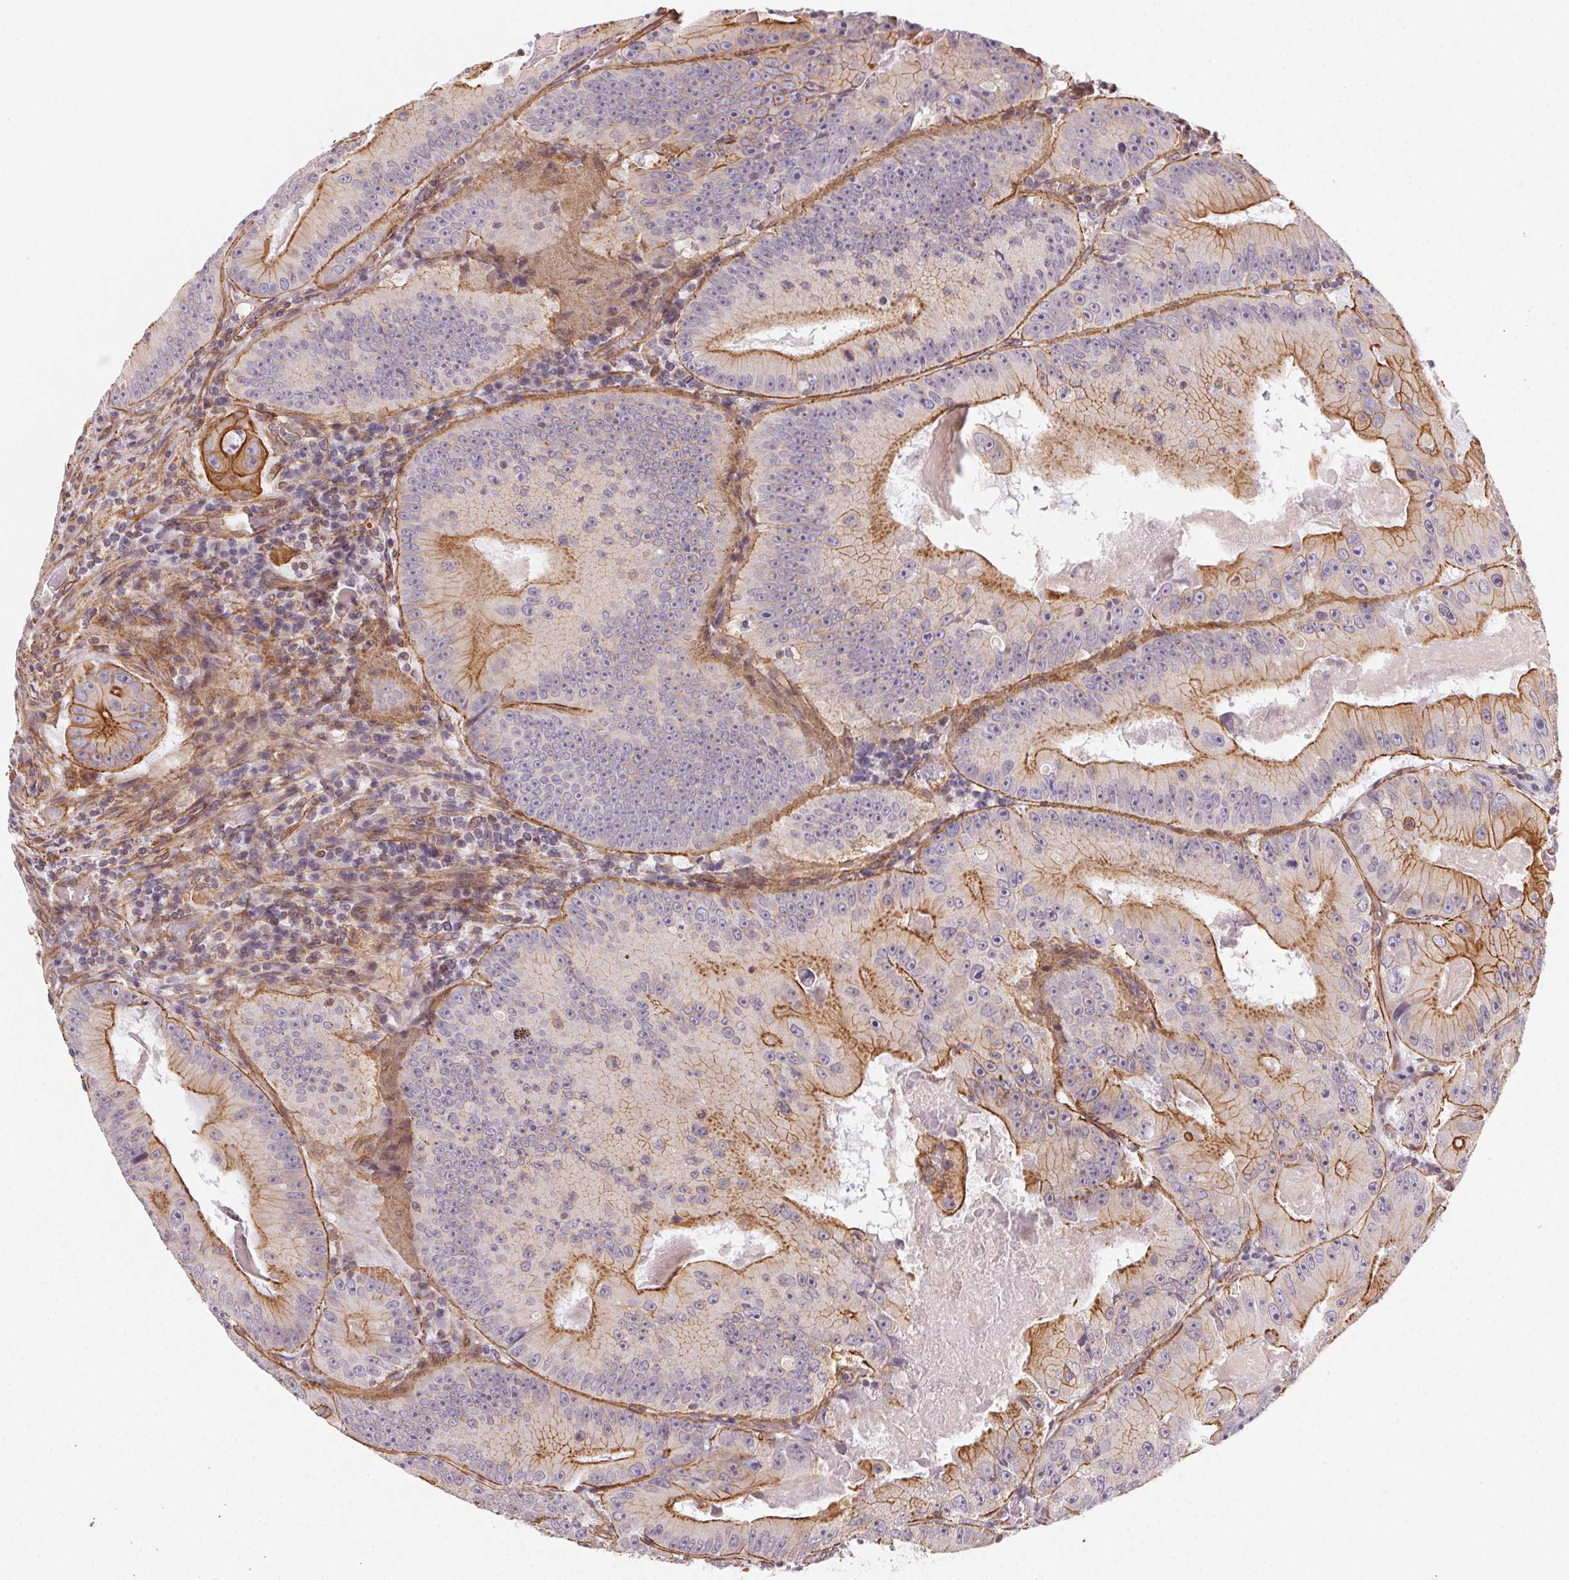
{"staining": {"intensity": "moderate", "quantity": "25%-75%", "location": "cytoplasmic/membranous"}, "tissue": "colorectal cancer", "cell_type": "Tumor cells", "image_type": "cancer", "snomed": [{"axis": "morphology", "description": "Adenocarcinoma, NOS"}, {"axis": "topography", "description": "Colon"}], "caption": "Immunohistochemistry staining of colorectal cancer (adenocarcinoma), which displays medium levels of moderate cytoplasmic/membranous positivity in about 25%-75% of tumor cells indicating moderate cytoplasmic/membranous protein positivity. The staining was performed using DAB (3,3'-diaminobenzidine) (brown) for protein detection and nuclei were counterstained in hematoxylin (blue).", "gene": "PLA2G4F", "patient": {"sex": "female", "age": 86}}